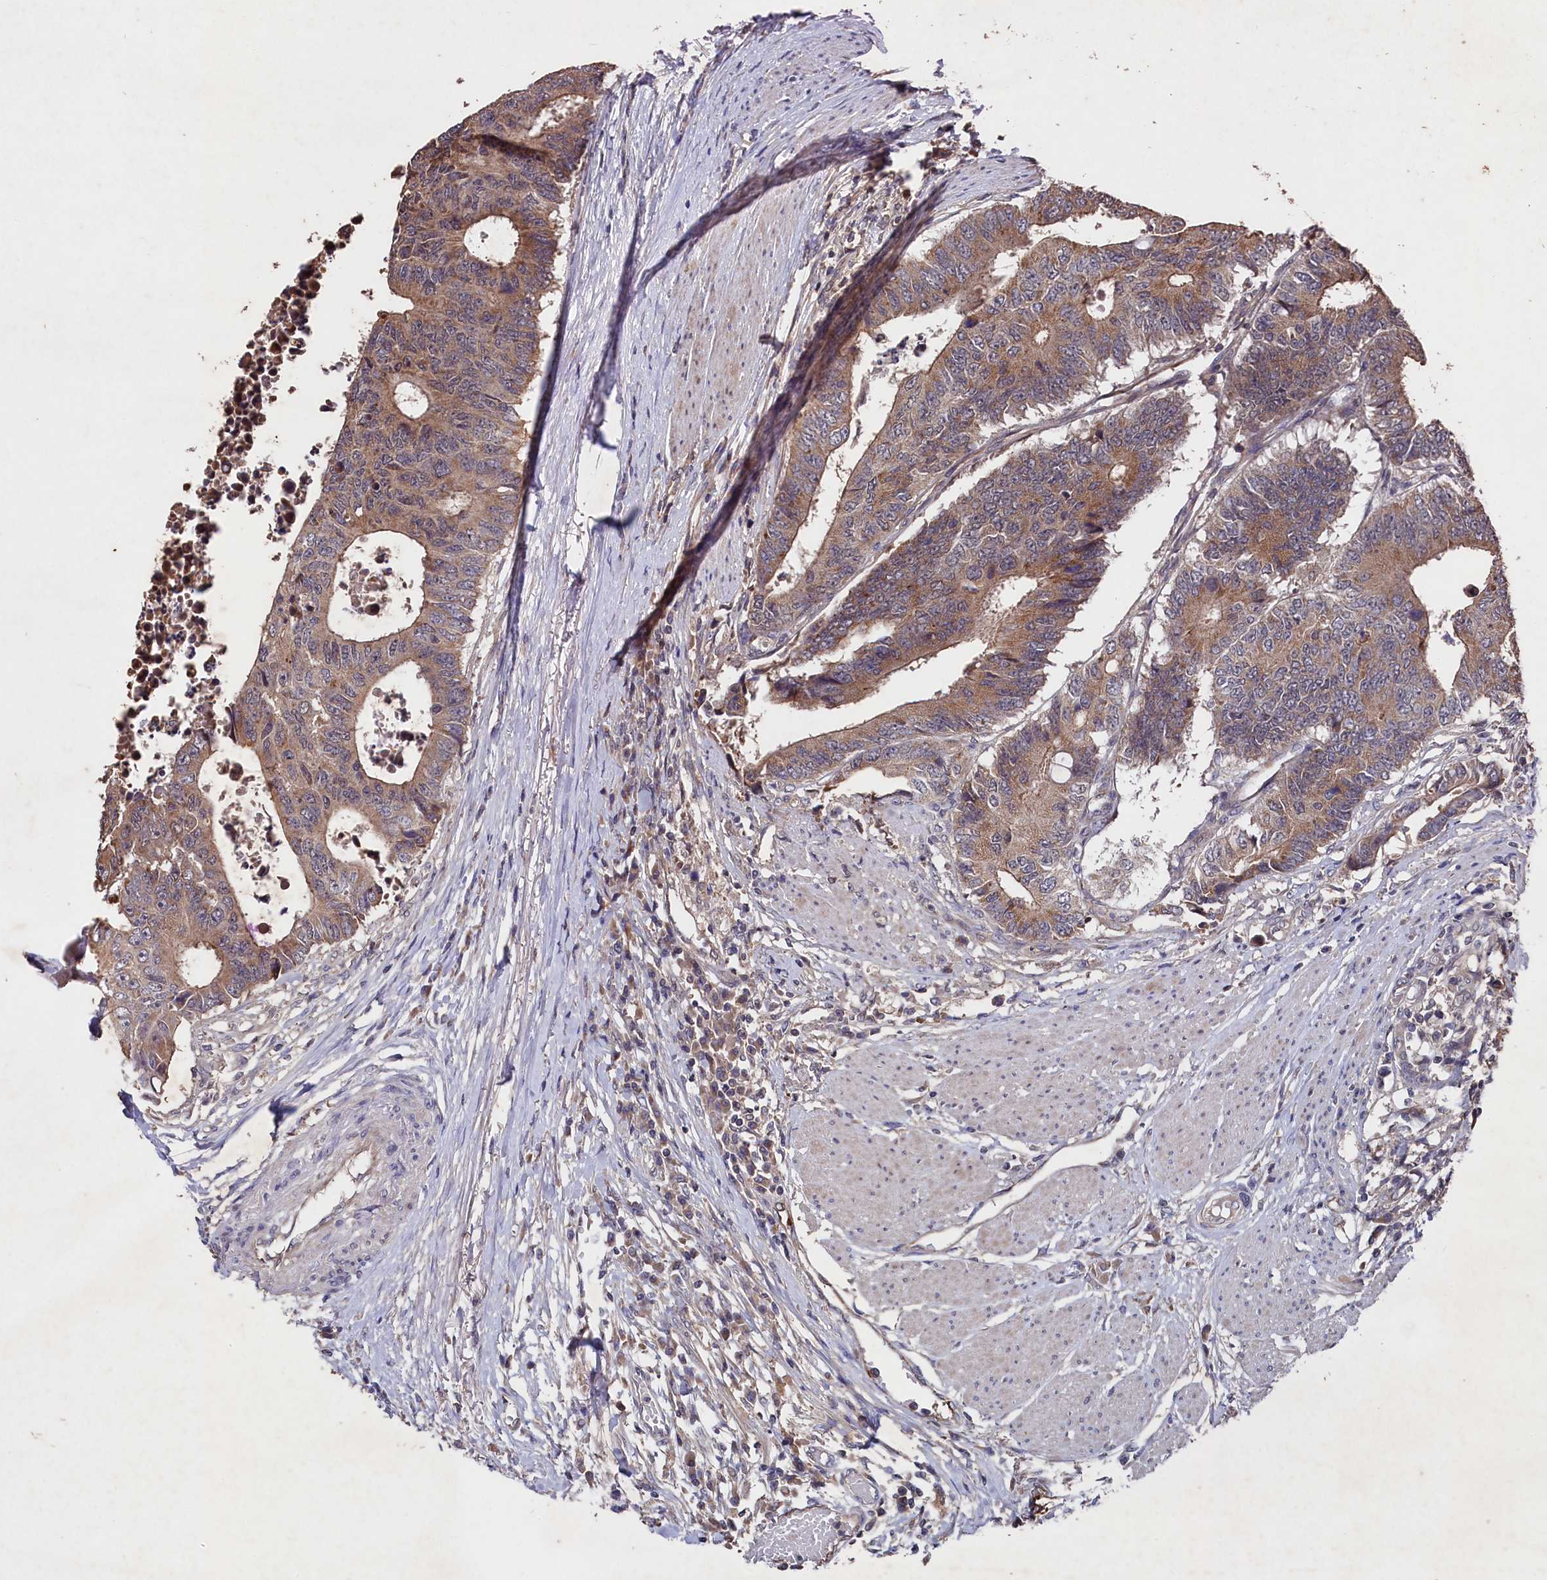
{"staining": {"intensity": "moderate", "quantity": "25%-75%", "location": "cytoplasmic/membranous"}, "tissue": "colorectal cancer", "cell_type": "Tumor cells", "image_type": "cancer", "snomed": [{"axis": "morphology", "description": "Adenocarcinoma, NOS"}, {"axis": "topography", "description": "Rectum"}], "caption": "Human adenocarcinoma (colorectal) stained with a brown dye reveals moderate cytoplasmic/membranous positive staining in about 25%-75% of tumor cells.", "gene": "SUPV3L1", "patient": {"sex": "male", "age": 84}}